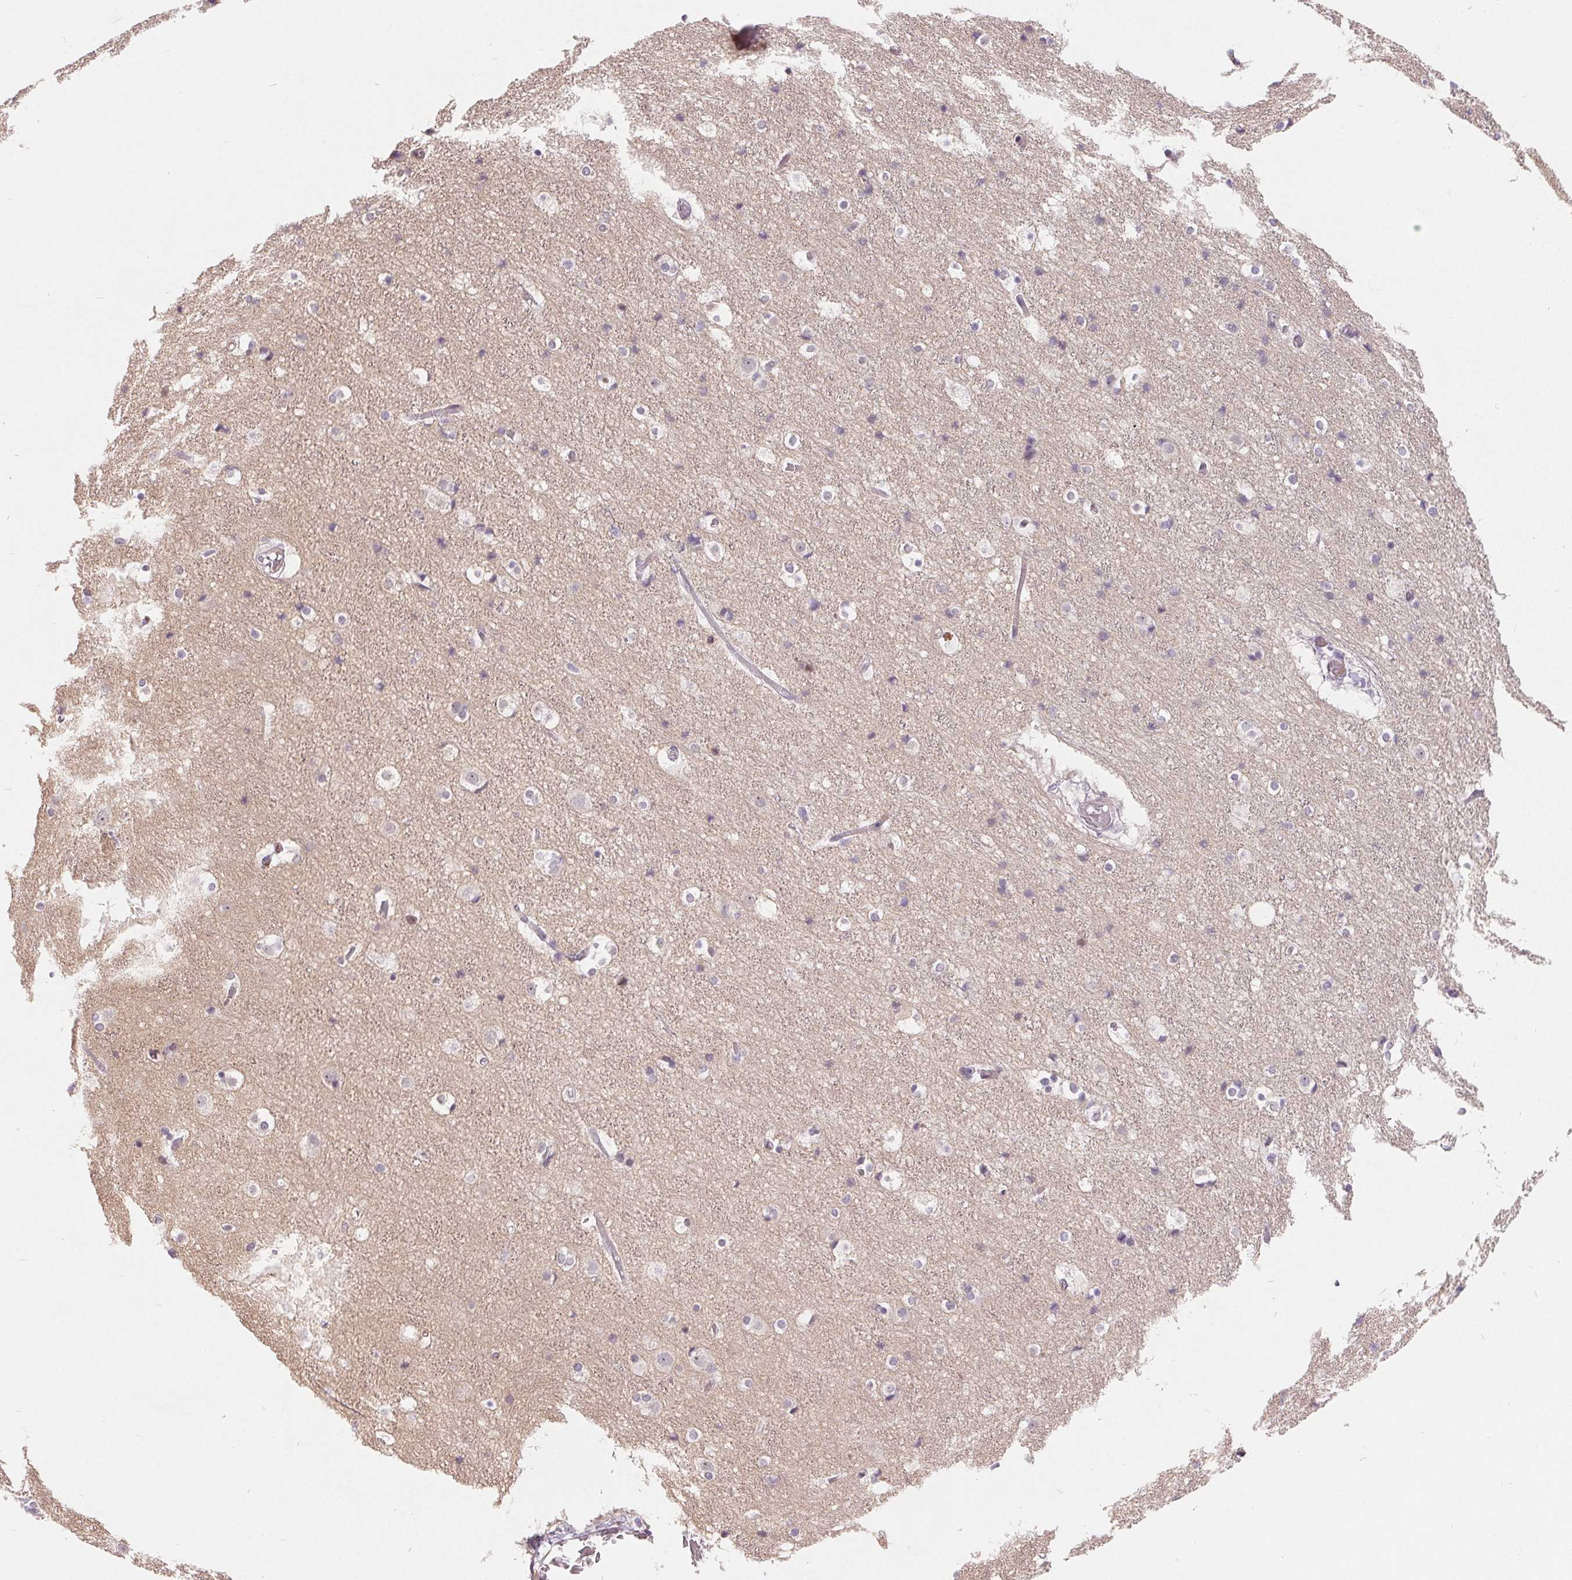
{"staining": {"intensity": "negative", "quantity": "none", "location": "none"}, "tissue": "cerebral cortex", "cell_type": "Endothelial cells", "image_type": "normal", "snomed": [{"axis": "morphology", "description": "Normal tissue, NOS"}, {"axis": "topography", "description": "Cerebral cortex"}], "caption": "The histopathology image reveals no staining of endothelial cells in normal cerebral cortex.", "gene": "NRG2", "patient": {"sex": "female", "age": 52}}